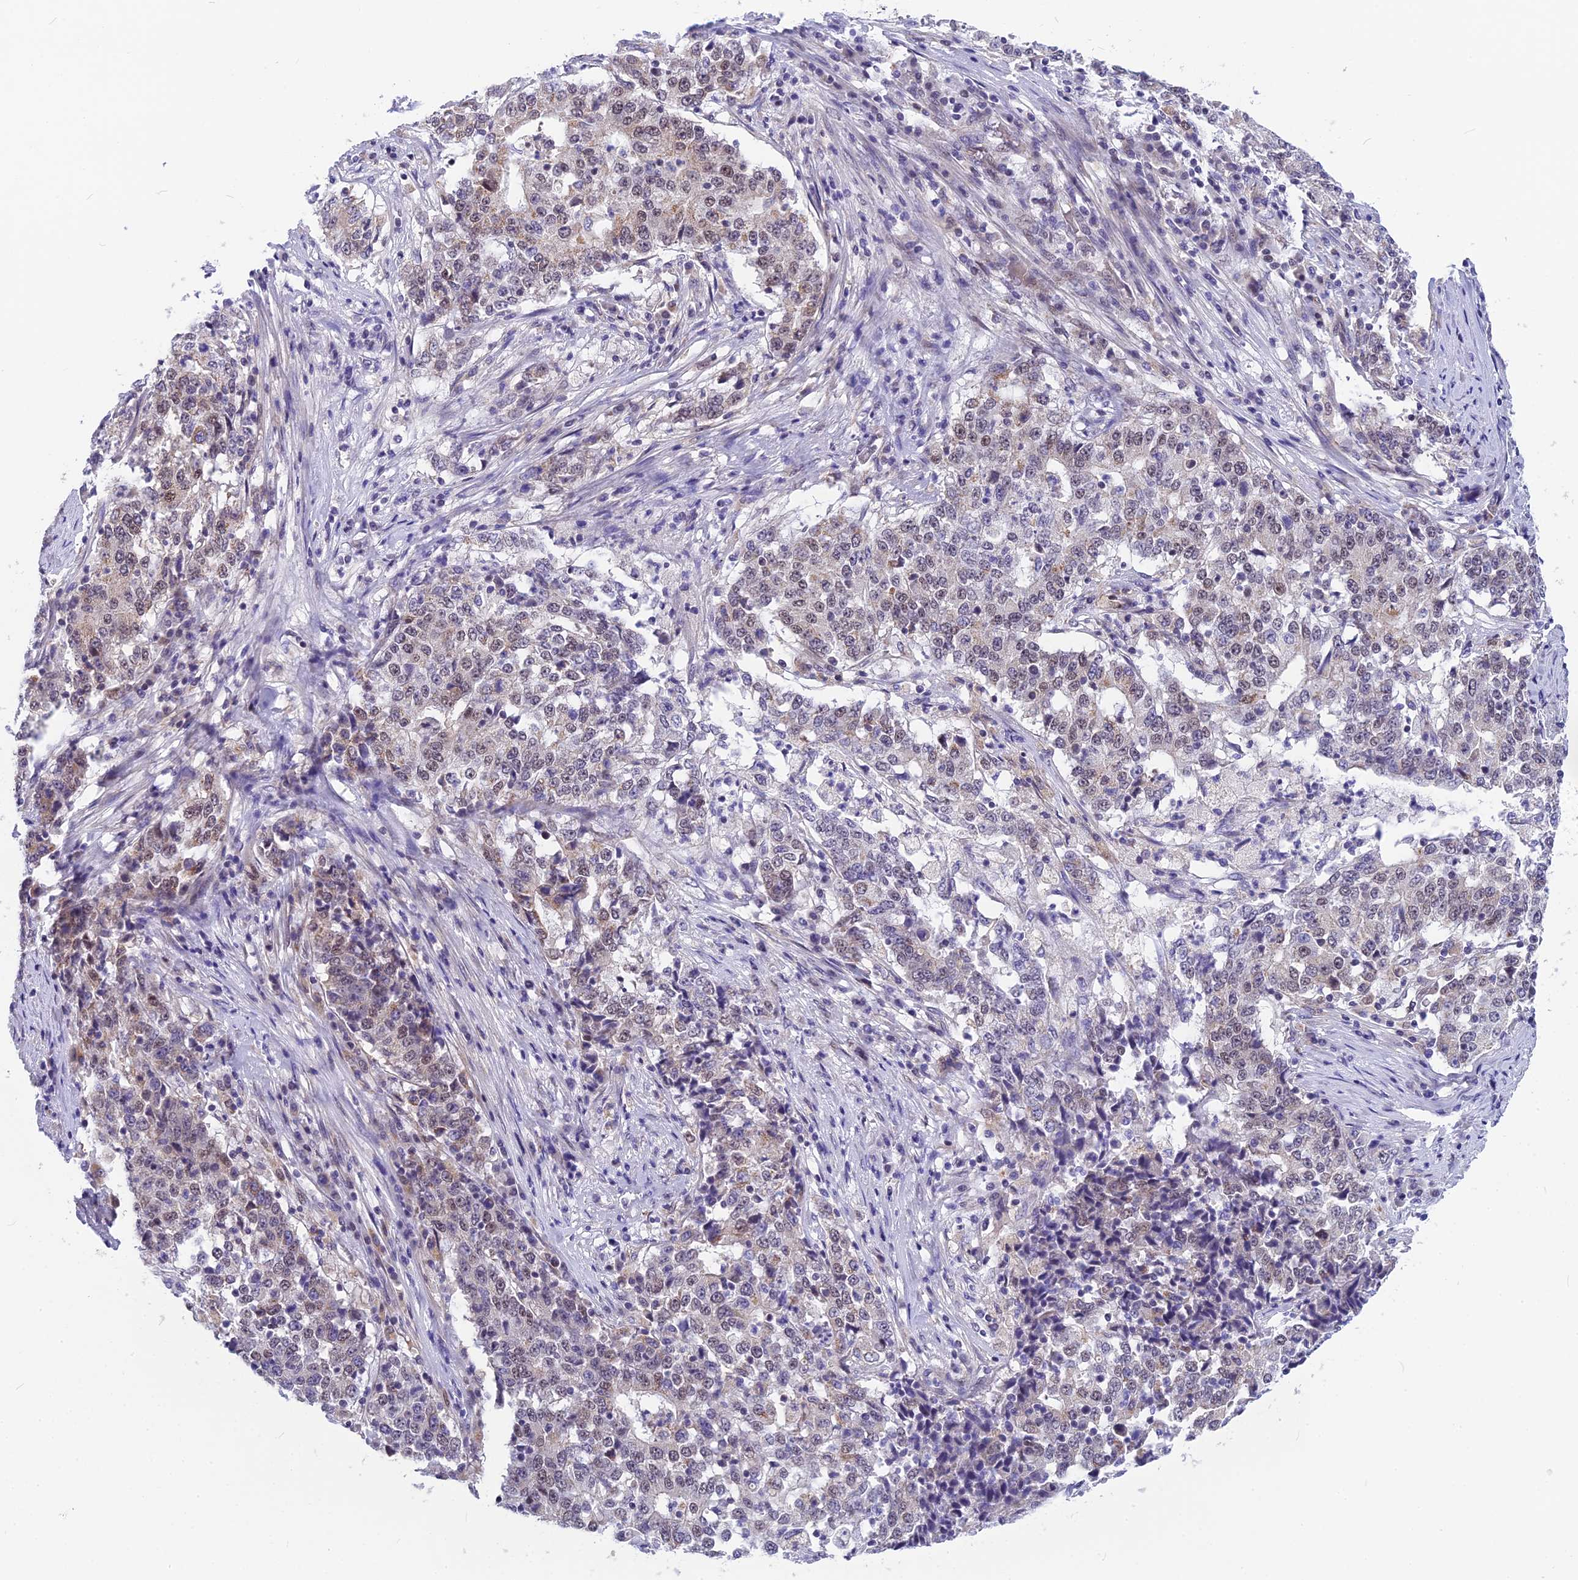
{"staining": {"intensity": "weak", "quantity": "<25%", "location": "nuclear"}, "tissue": "stomach cancer", "cell_type": "Tumor cells", "image_type": "cancer", "snomed": [{"axis": "morphology", "description": "Adenocarcinoma, NOS"}, {"axis": "topography", "description": "Stomach"}], "caption": "DAB (3,3'-diaminobenzidine) immunohistochemical staining of human stomach adenocarcinoma displays no significant expression in tumor cells.", "gene": "CMC1", "patient": {"sex": "male", "age": 59}}